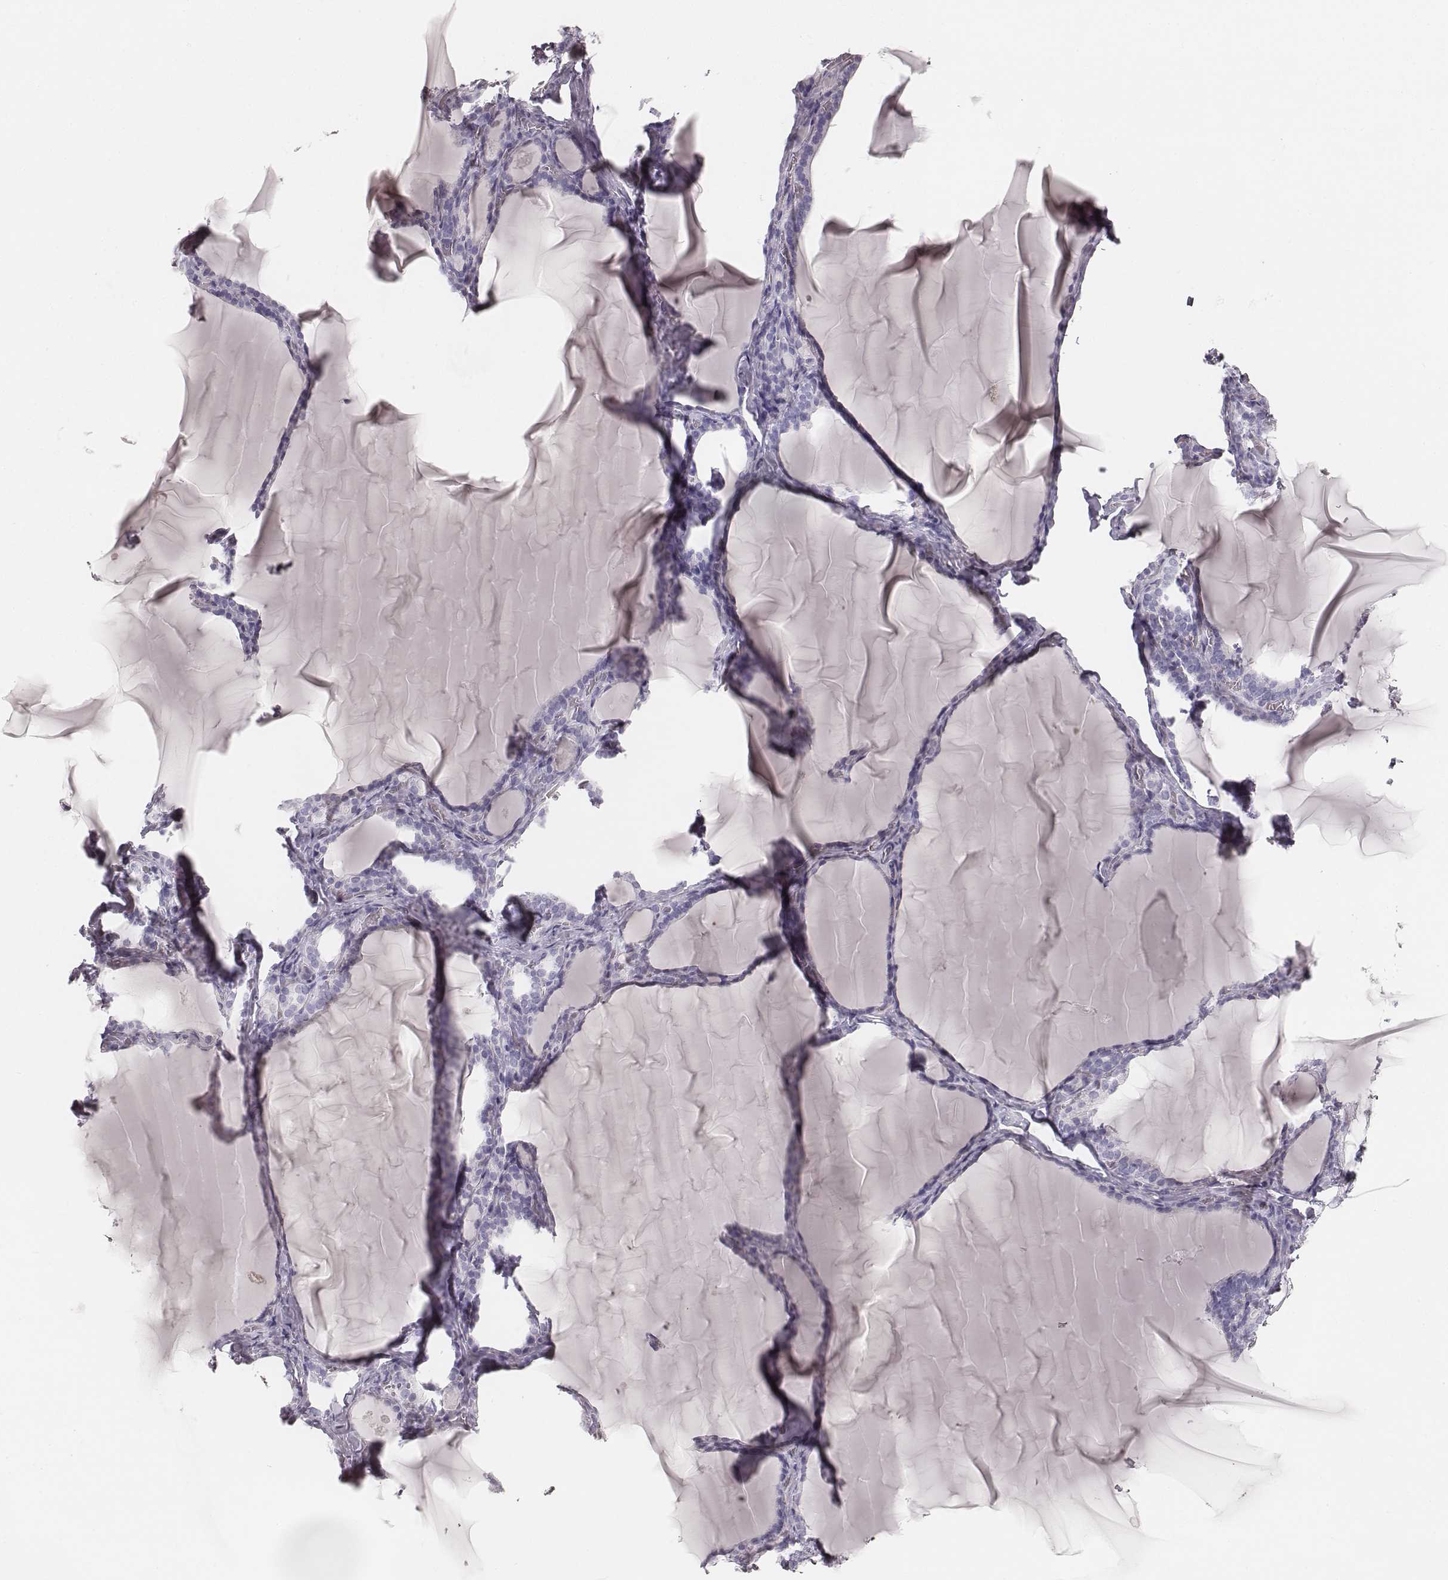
{"staining": {"intensity": "negative", "quantity": "none", "location": "none"}, "tissue": "thyroid gland", "cell_type": "Glandular cells", "image_type": "normal", "snomed": [{"axis": "morphology", "description": "Normal tissue, NOS"}, {"axis": "morphology", "description": "Hyperplasia, NOS"}, {"axis": "topography", "description": "Thyroid gland"}], "caption": "IHC image of normal thyroid gland: human thyroid gland stained with DAB demonstrates no significant protein expression in glandular cells.", "gene": "KRT34", "patient": {"sex": "female", "age": 27}}